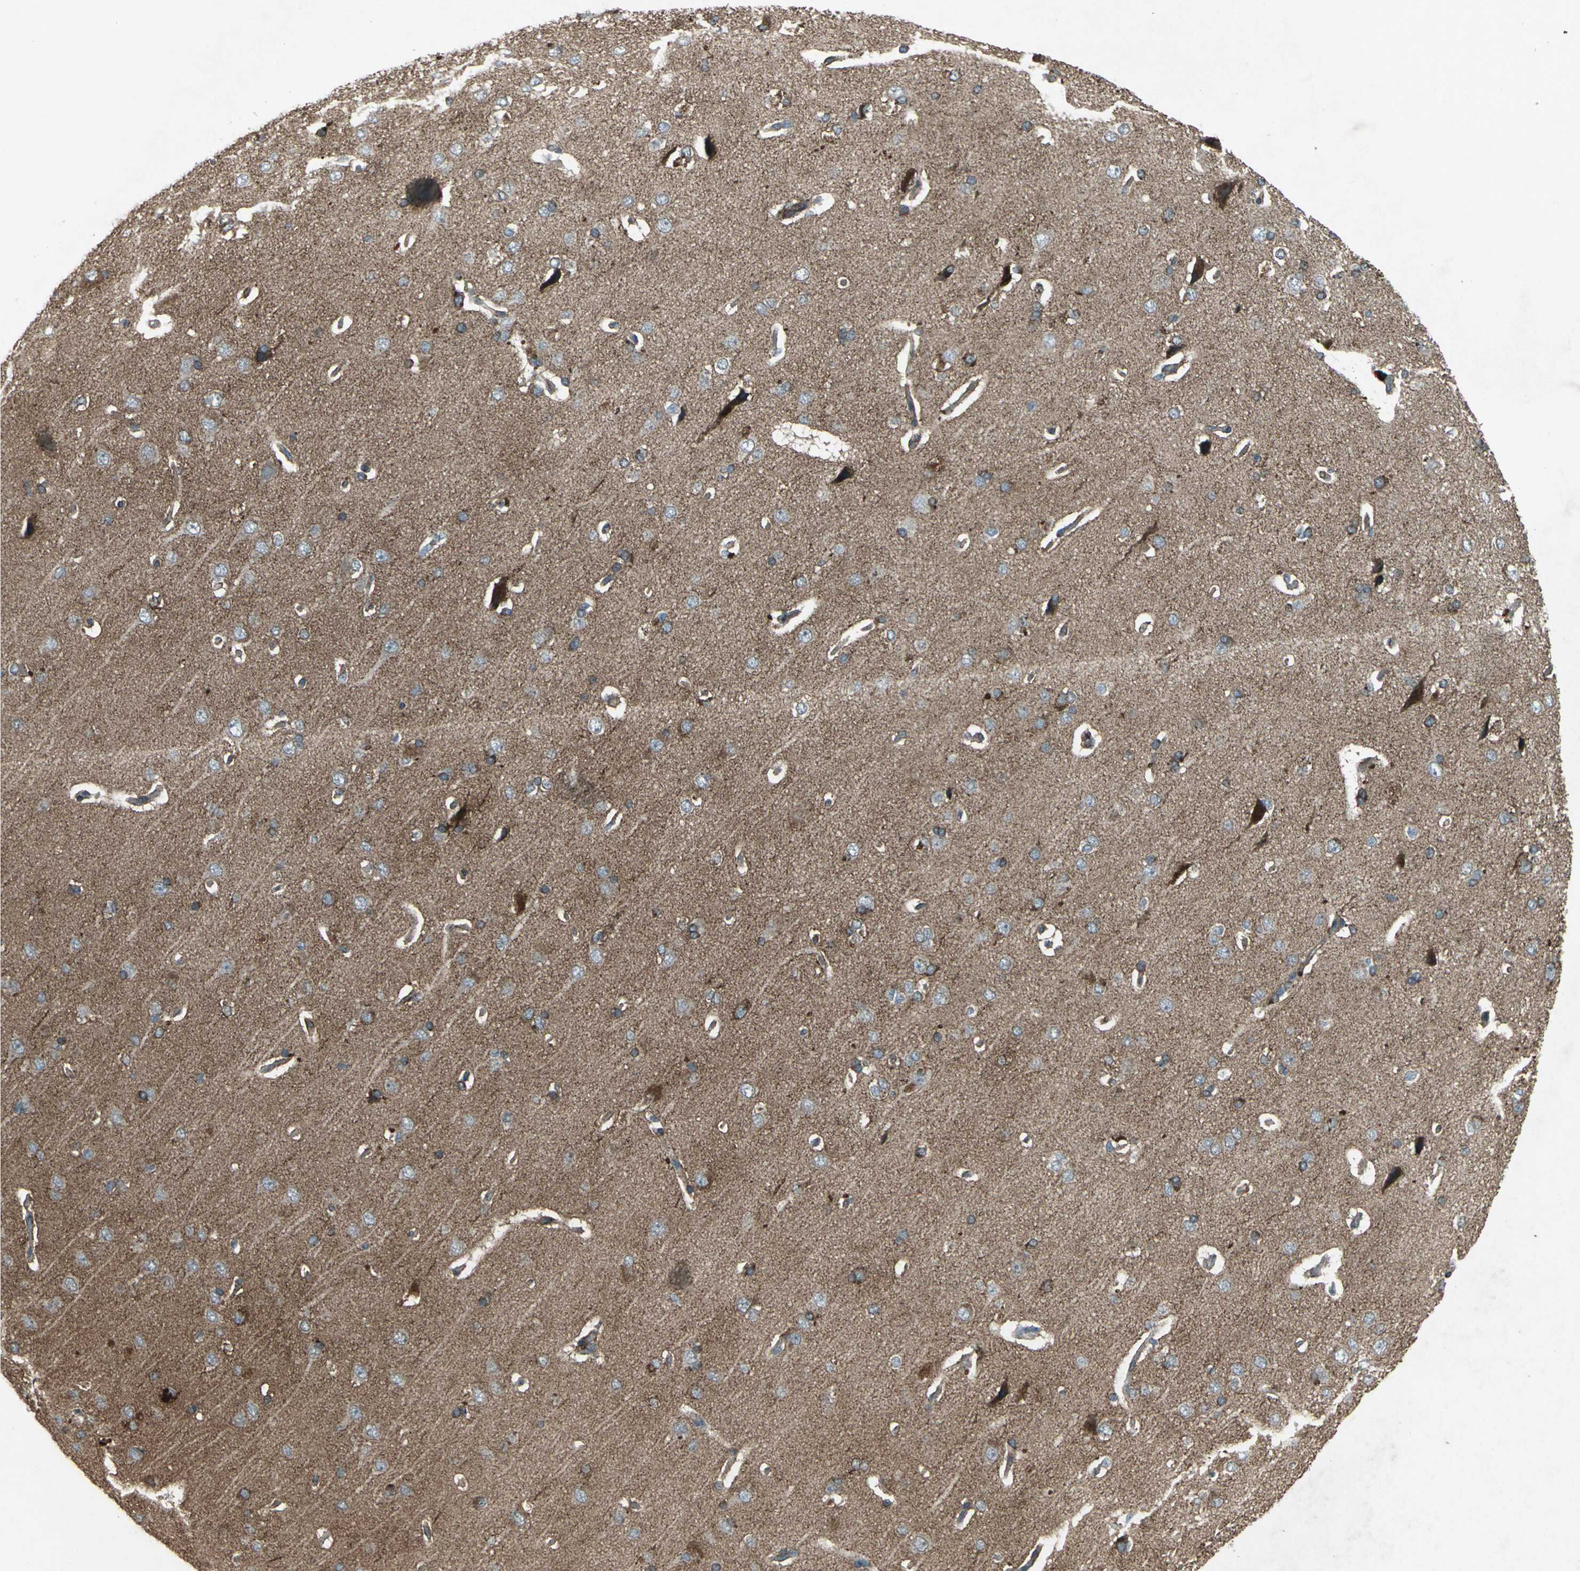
{"staining": {"intensity": "weak", "quantity": ">75%", "location": "cytoplasmic/membranous"}, "tissue": "cerebral cortex", "cell_type": "Endothelial cells", "image_type": "normal", "snomed": [{"axis": "morphology", "description": "Normal tissue, NOS"}, {"axis": "topography", "description": "Cerebral cortex"}], "caption": "Immunohistochemistry (IHC) photomicrograph of benign cerebral cortex: cerebral cortex stained using immunohistochemistry shows low levels of weak protein expression localized specifically in the cytoplasmic/membranous of endothelial cells, appearing as a cytoplasmic/membranous brown color.", "gene": "SEPTIN4", "patient": {"sex": "male", "age": 62}}